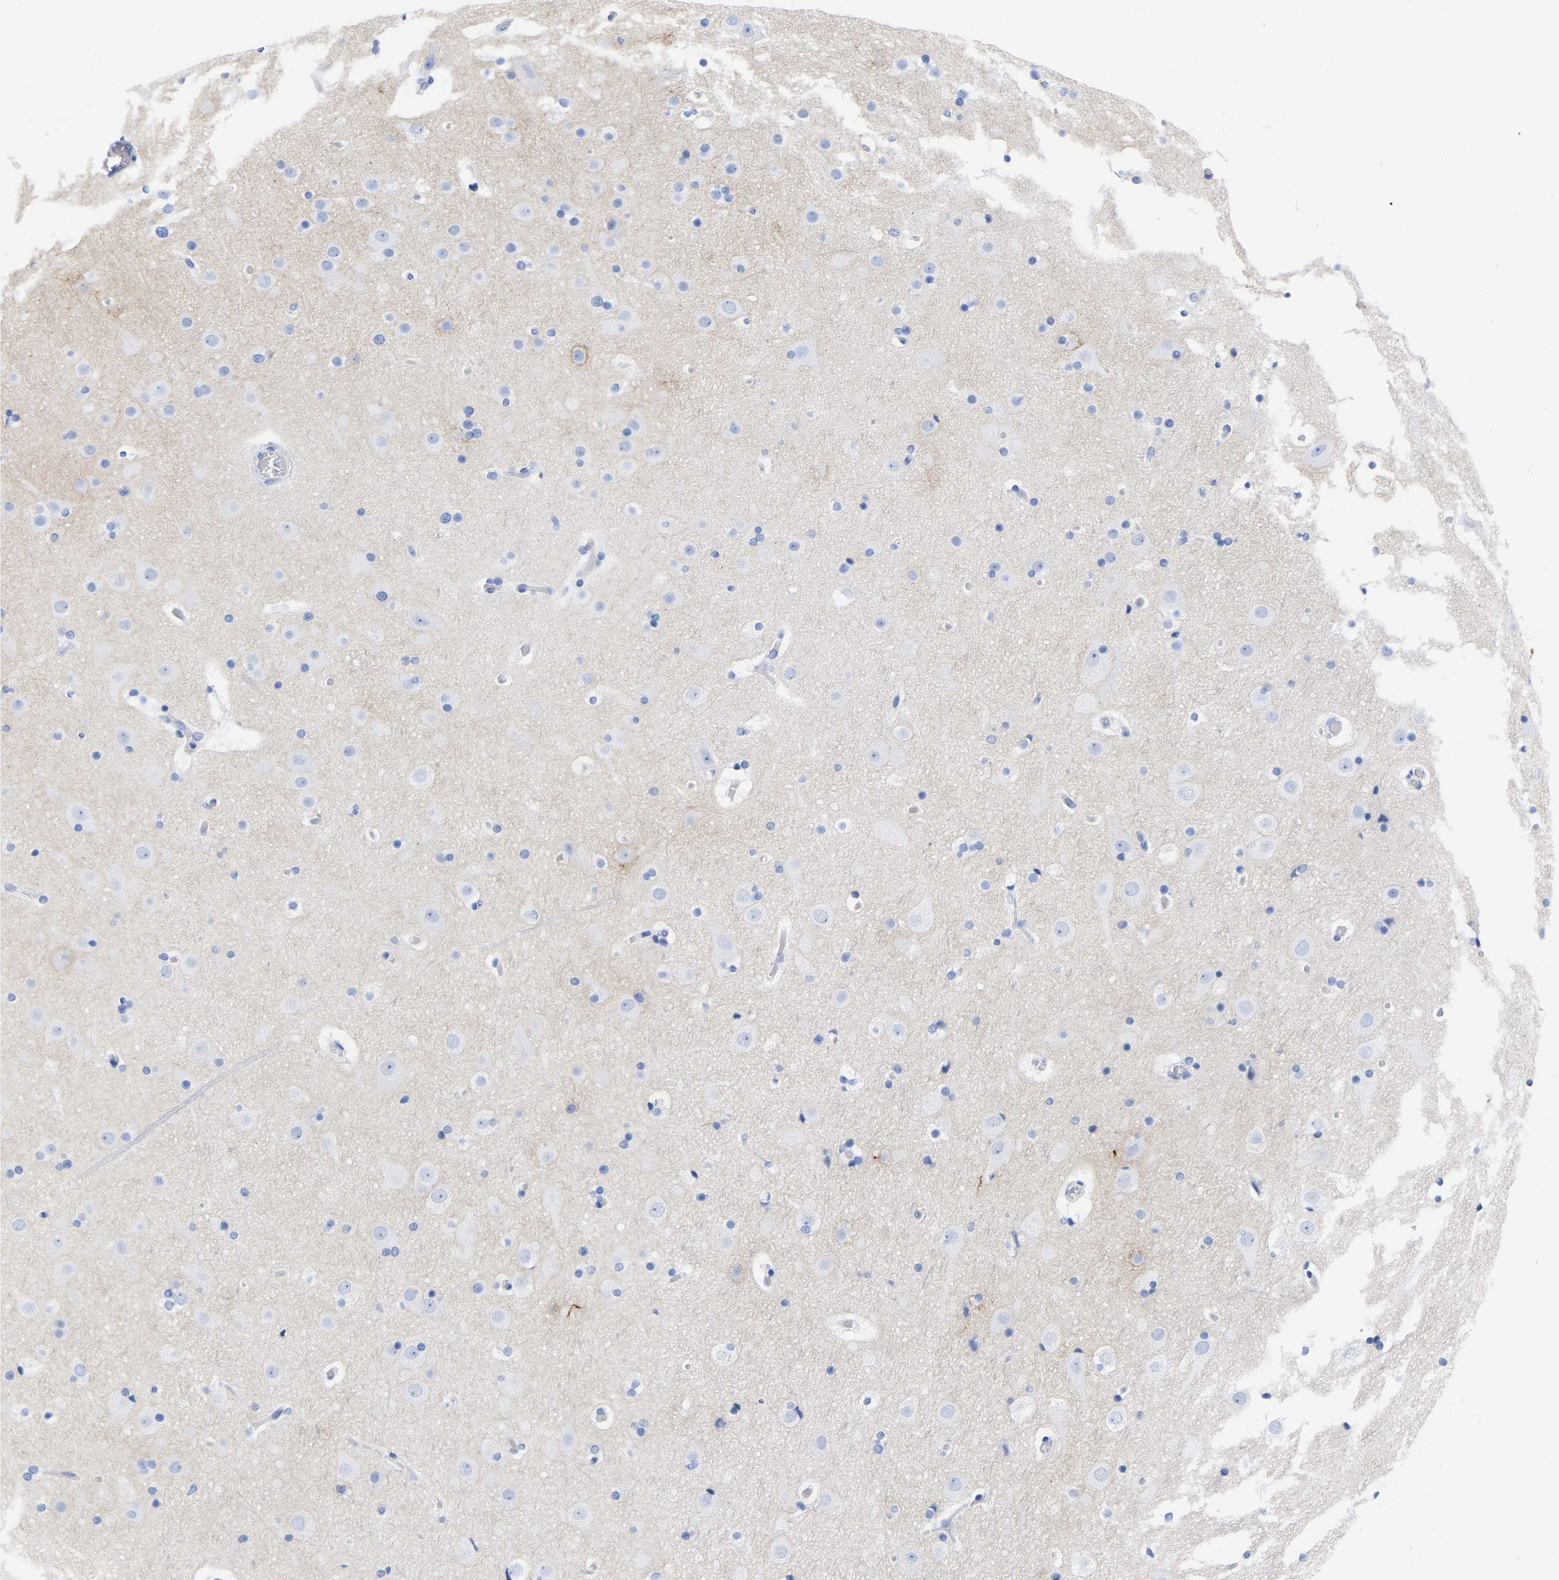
{"staining": {"intensity": "negative", "quantity": "none", "location": "none"}, "tissue": "cerebral cortex", "cell_type": "Endothelial cells", "image_type": "normal", "snomed": [{"axis": "morphology", "description": "Normal tissue, NOS"}, {"axis": "topography", "description": "Cerebral cortex"}], "caption": "The micrograph demonstrates no significant expression in endothelial cells of cerebral cortex. The staining was performed using DAB to visualize the protein expression in brown, while the nuclei were stained in blue with hematoxylin (Magnification: 20x).", "gene": "HAPLN1", "patient": {"sex": "male", "age": 57}}